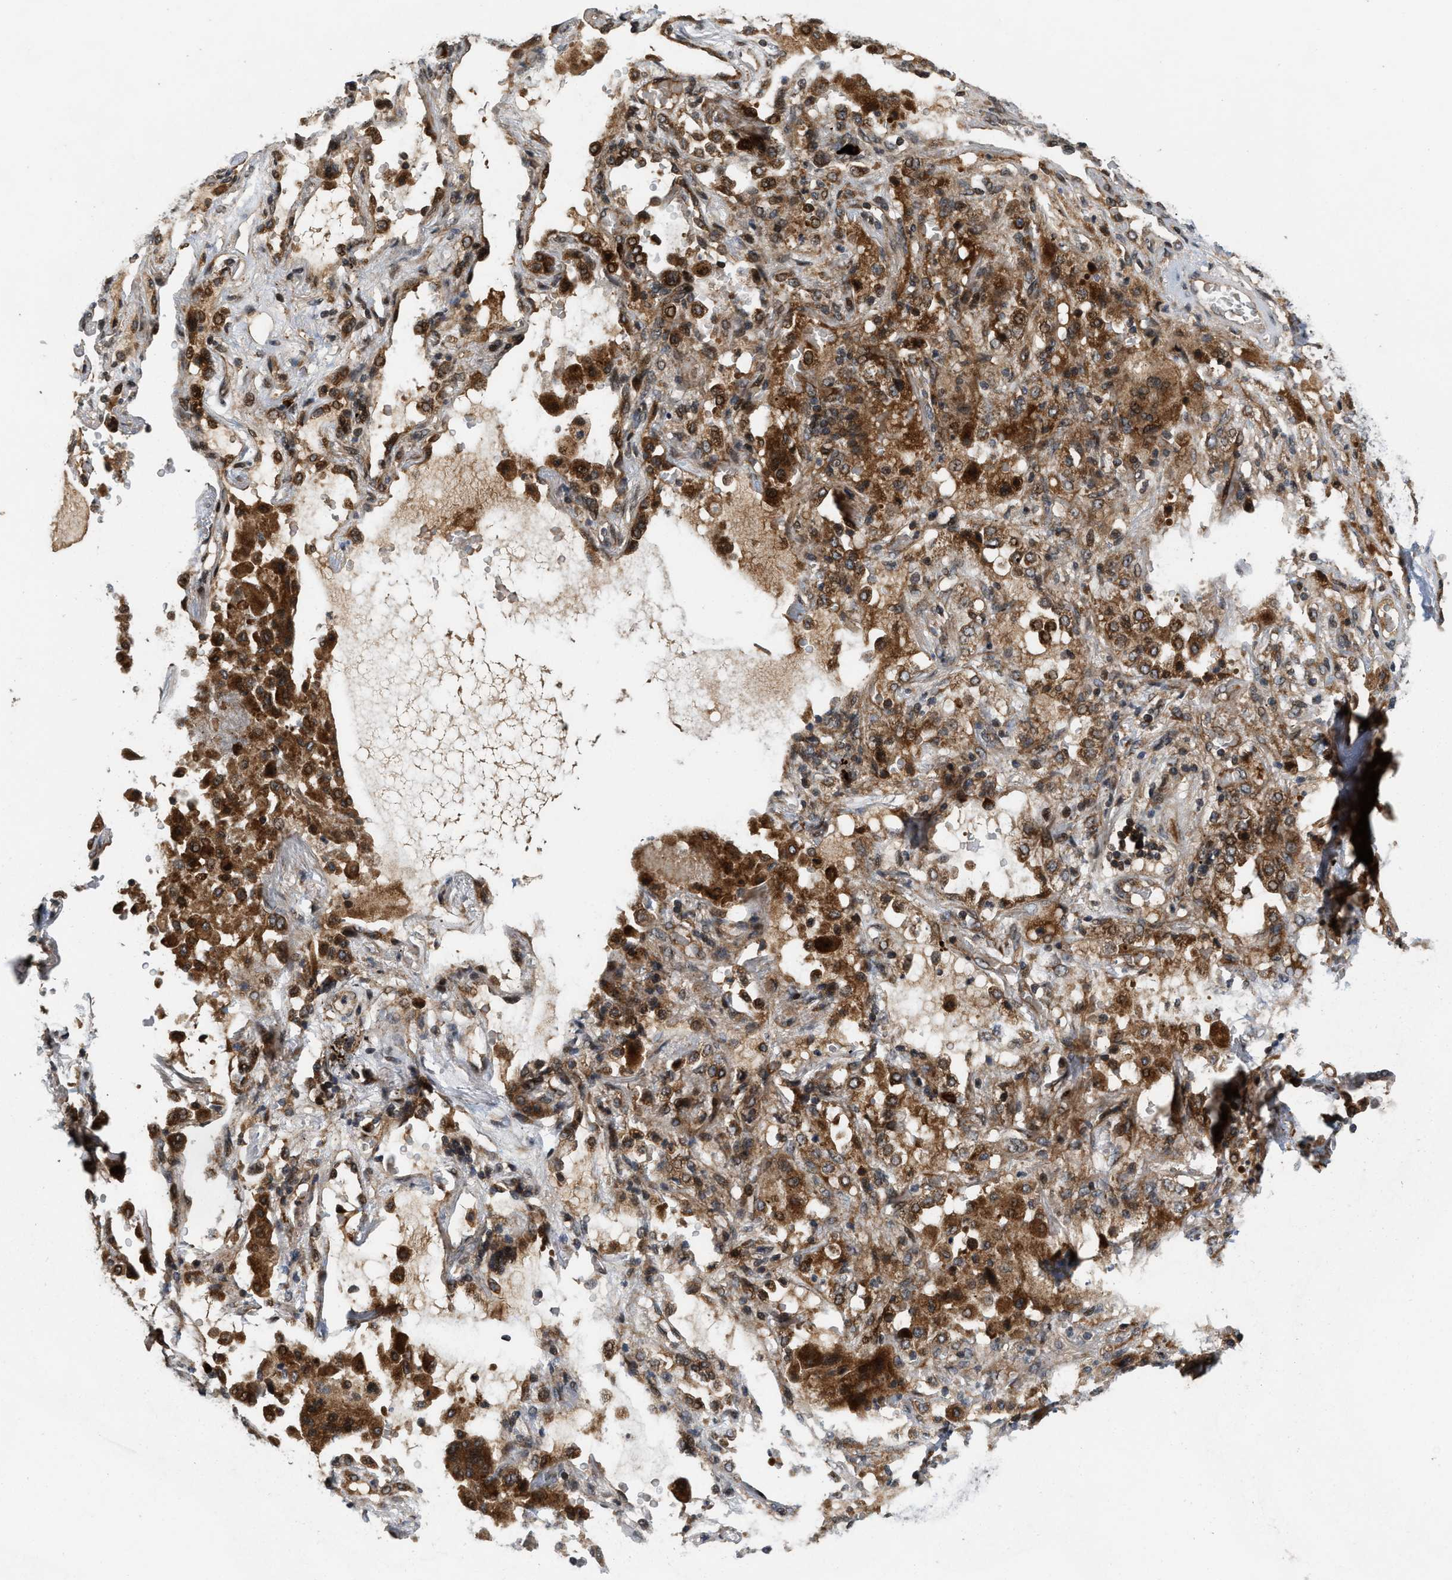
{"staining": {"intensity": "moderate", "quantity": ">75%", "location": "cytoplasmic/membranous,nuclear"}, "tissue": "lung cancer", "cell_type": "Tumor cells", "image_type": "cancer", "snomed": [{"axis": "morphology", "description": "Squamous cell carcinoma, NOS"}, {"axis": "topography", "description": "Lung"}], "caption": "A histopathology image of human lung cancer (squamous cell carcinoma) stained for a protein displays moderate cytoplasmic/membranous and nuclear brown staining in tumor cells. Nuclei are stained in blue.", "gene": "ELP2", "patient": {"sex": "male", "age": 57}}